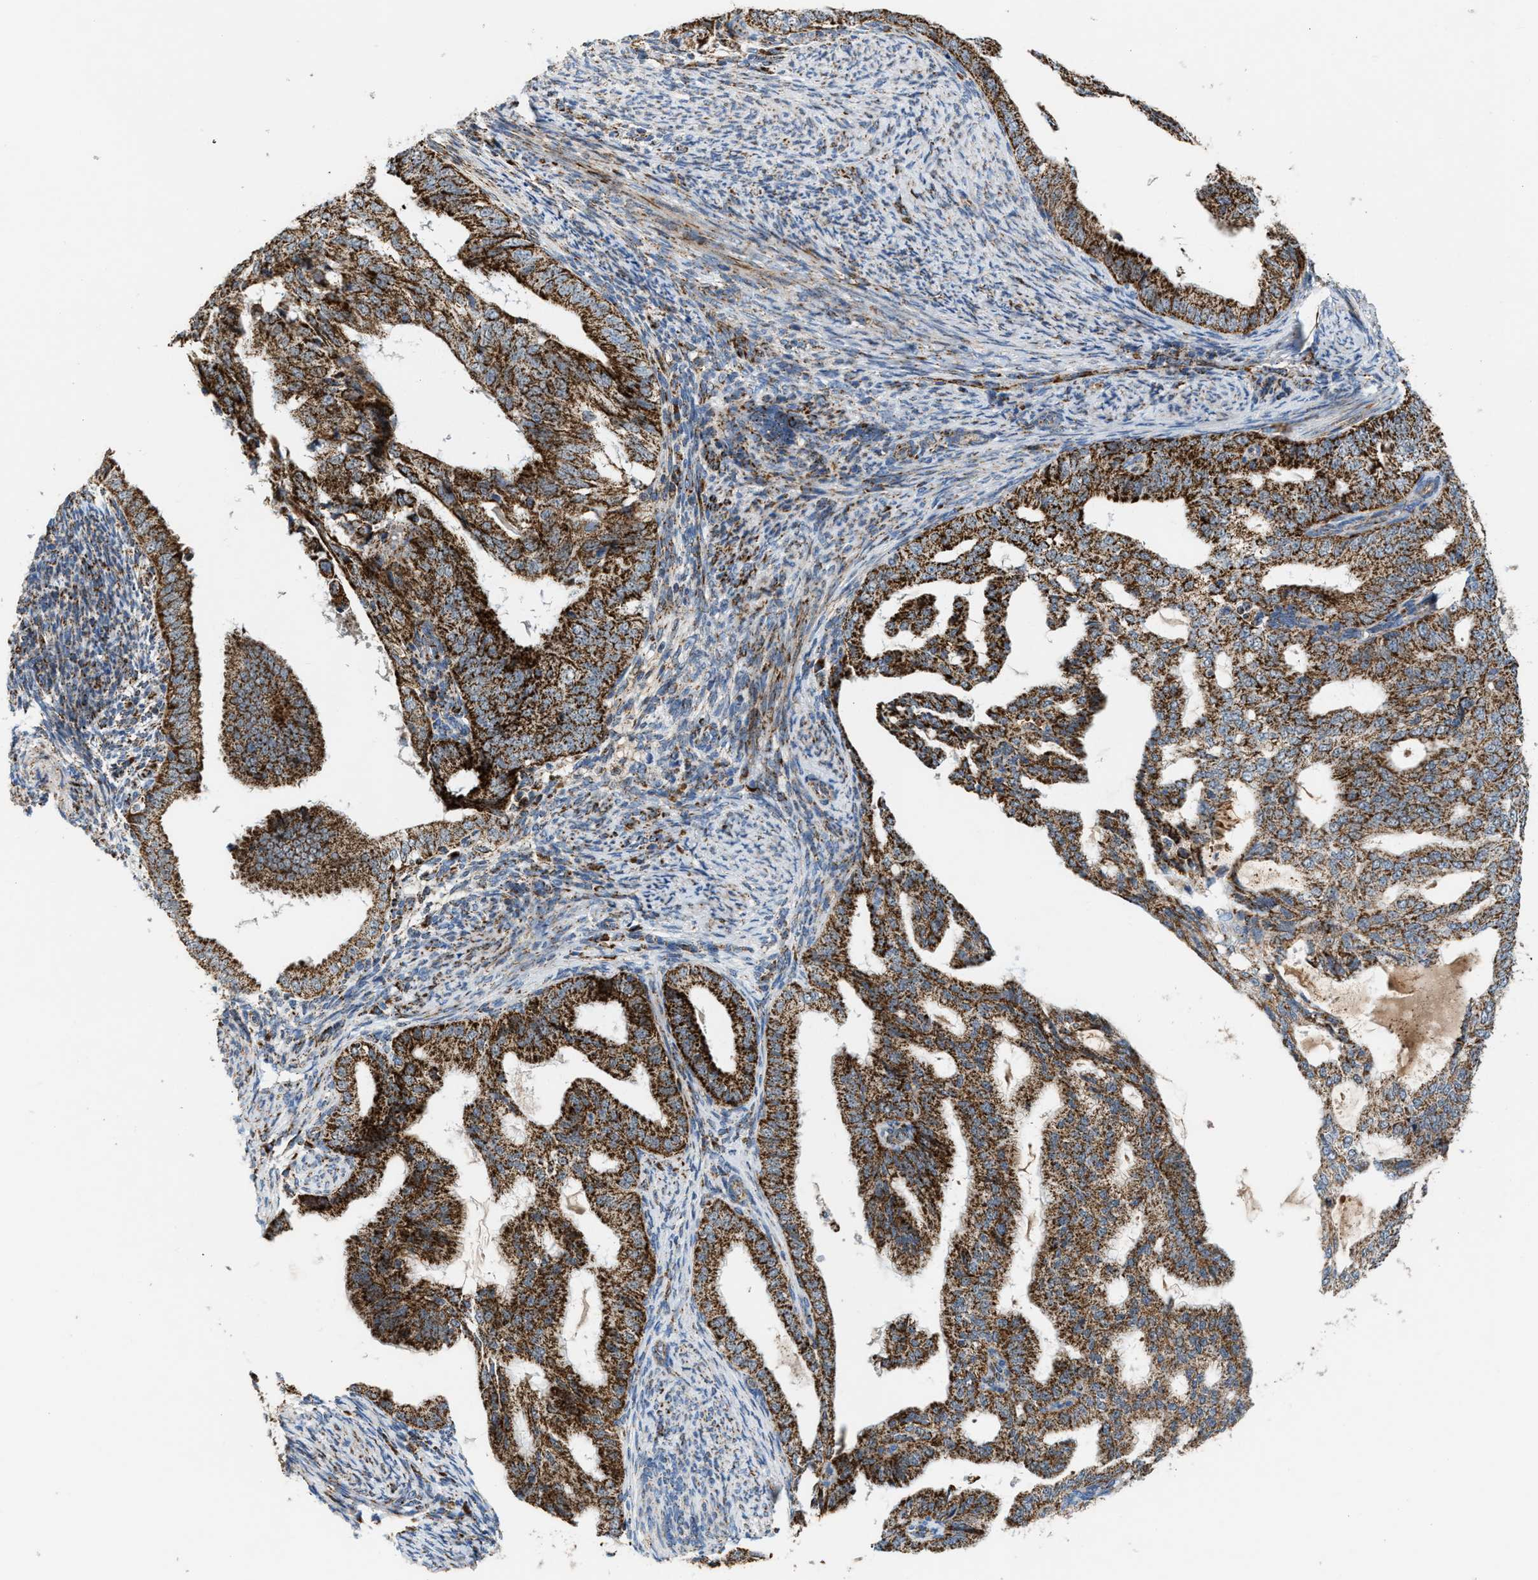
{"staining": {"intensity": "strong", "quantity": ">75%", "location": "cytoplasmic/membranous"}, "tissue": "endometrial cancer", "cell_type": "Tumor cells", "image_type": "cancer", "snomed": [{"axis": "morphology", "description": "Adenocarcinoma, NOS"}, {"axis": "topography", "description": "Endometrium"}], "caption": "Strong cytoplasmic/membranous staining is appreciated in about >75% of tumor cells in endometrial adenocarcinoma. (DAB (3,3'-diaminobenzidine) IHC with brightfield microscopy, high magnification).", "gene": "PMPCA", "patient": {"sex": "female", "age": 58}}